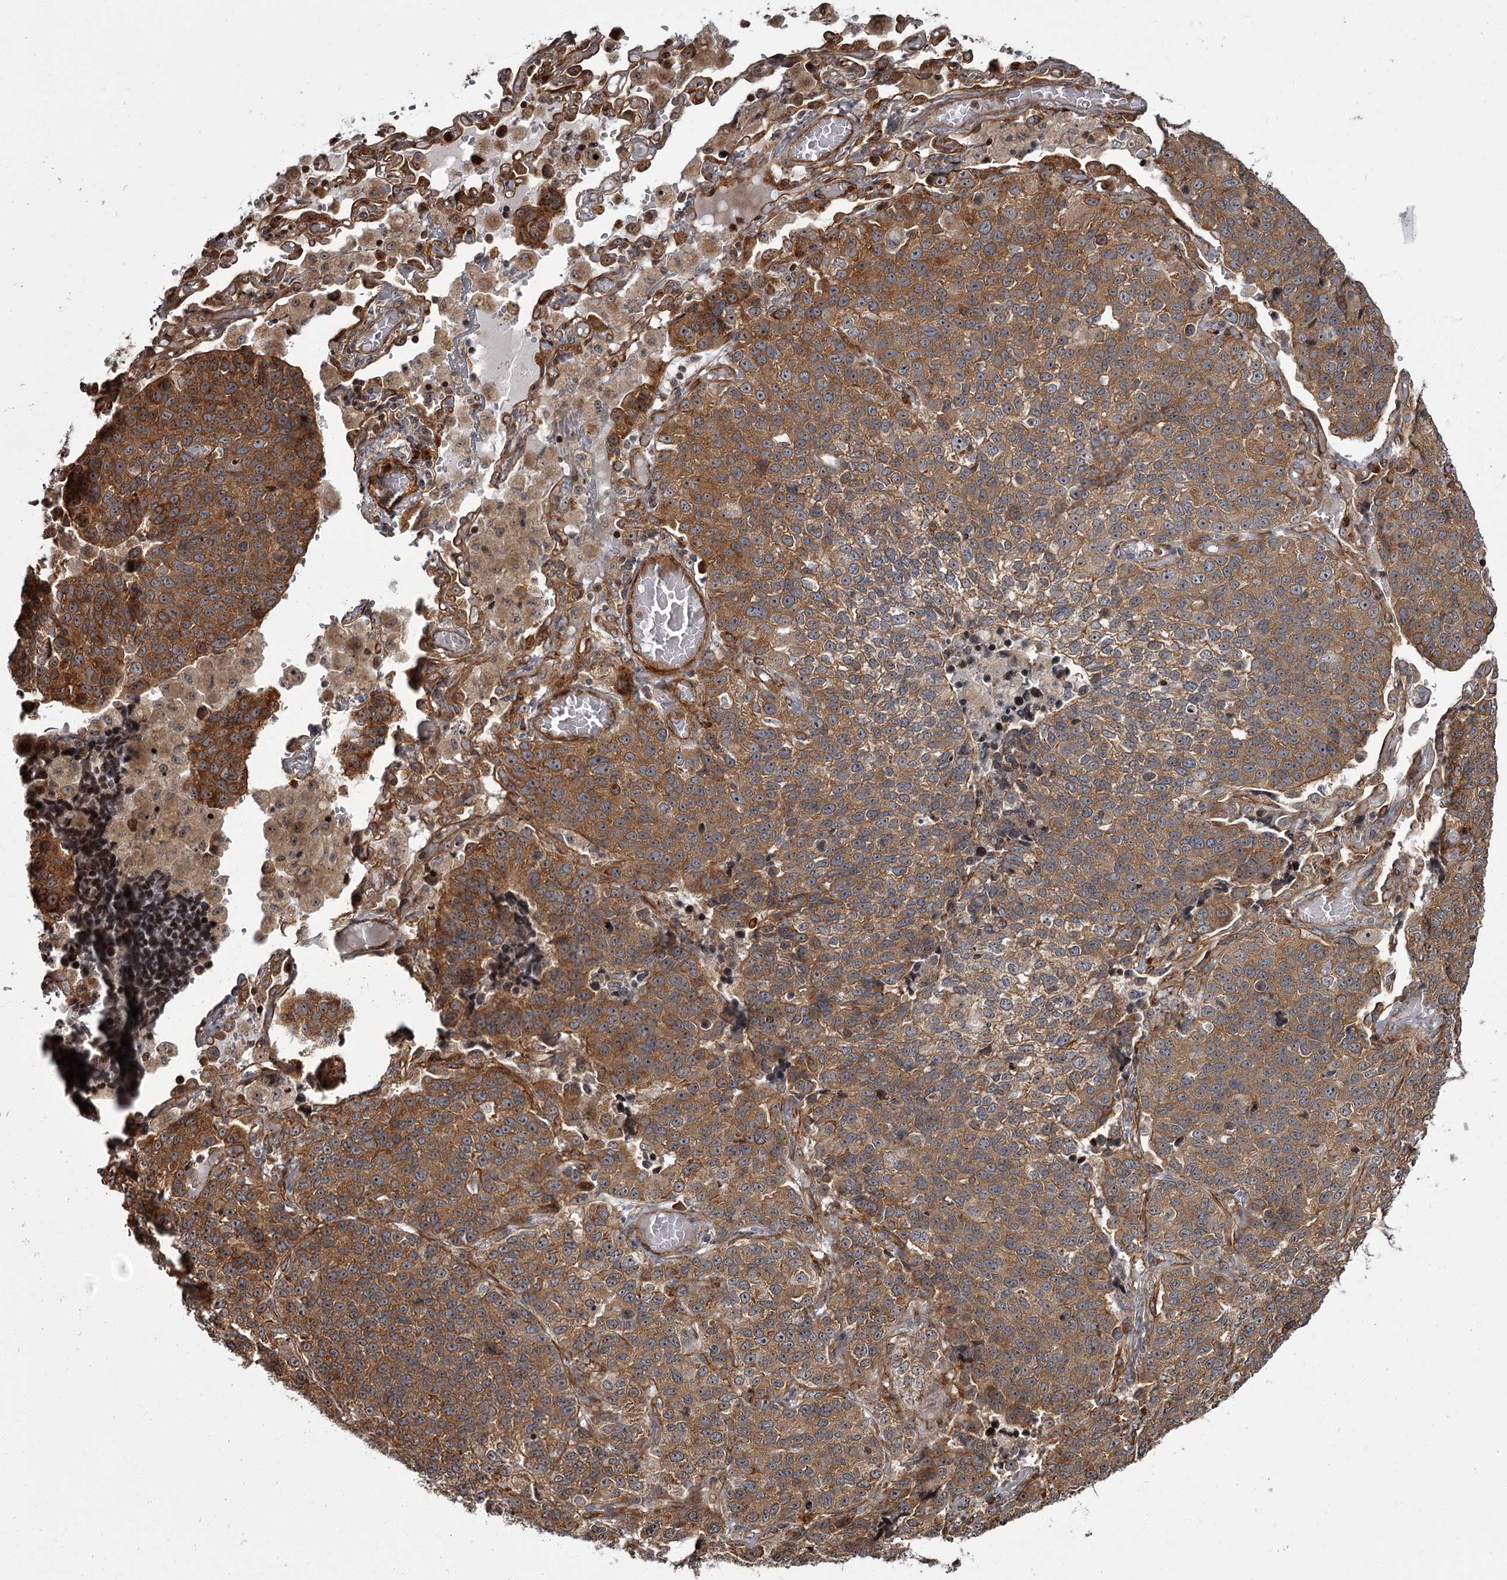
{"staining": {"intensity": "moderate", "quantity": ">75%", "location": "cytoplasmic/membranous"}, "tissue": "lung cancer", "cell_type": "Tumor cells", "image_type": "cancer", "snomed": [{"axis": "morphology", "description": "Adenocarcinoma, NOS"}, {"axis": "topography", "description": "Lung"}], "caption": "A medium amount of moderate cytoplasmic/membranous staining is appreciated in about >75% of tumor cells in lung cancer tissue. (DAB IHC with brightfield microscopy, high magnification).", "gene": "THAP9", "patient": {"sex": "male", "age": 49}}